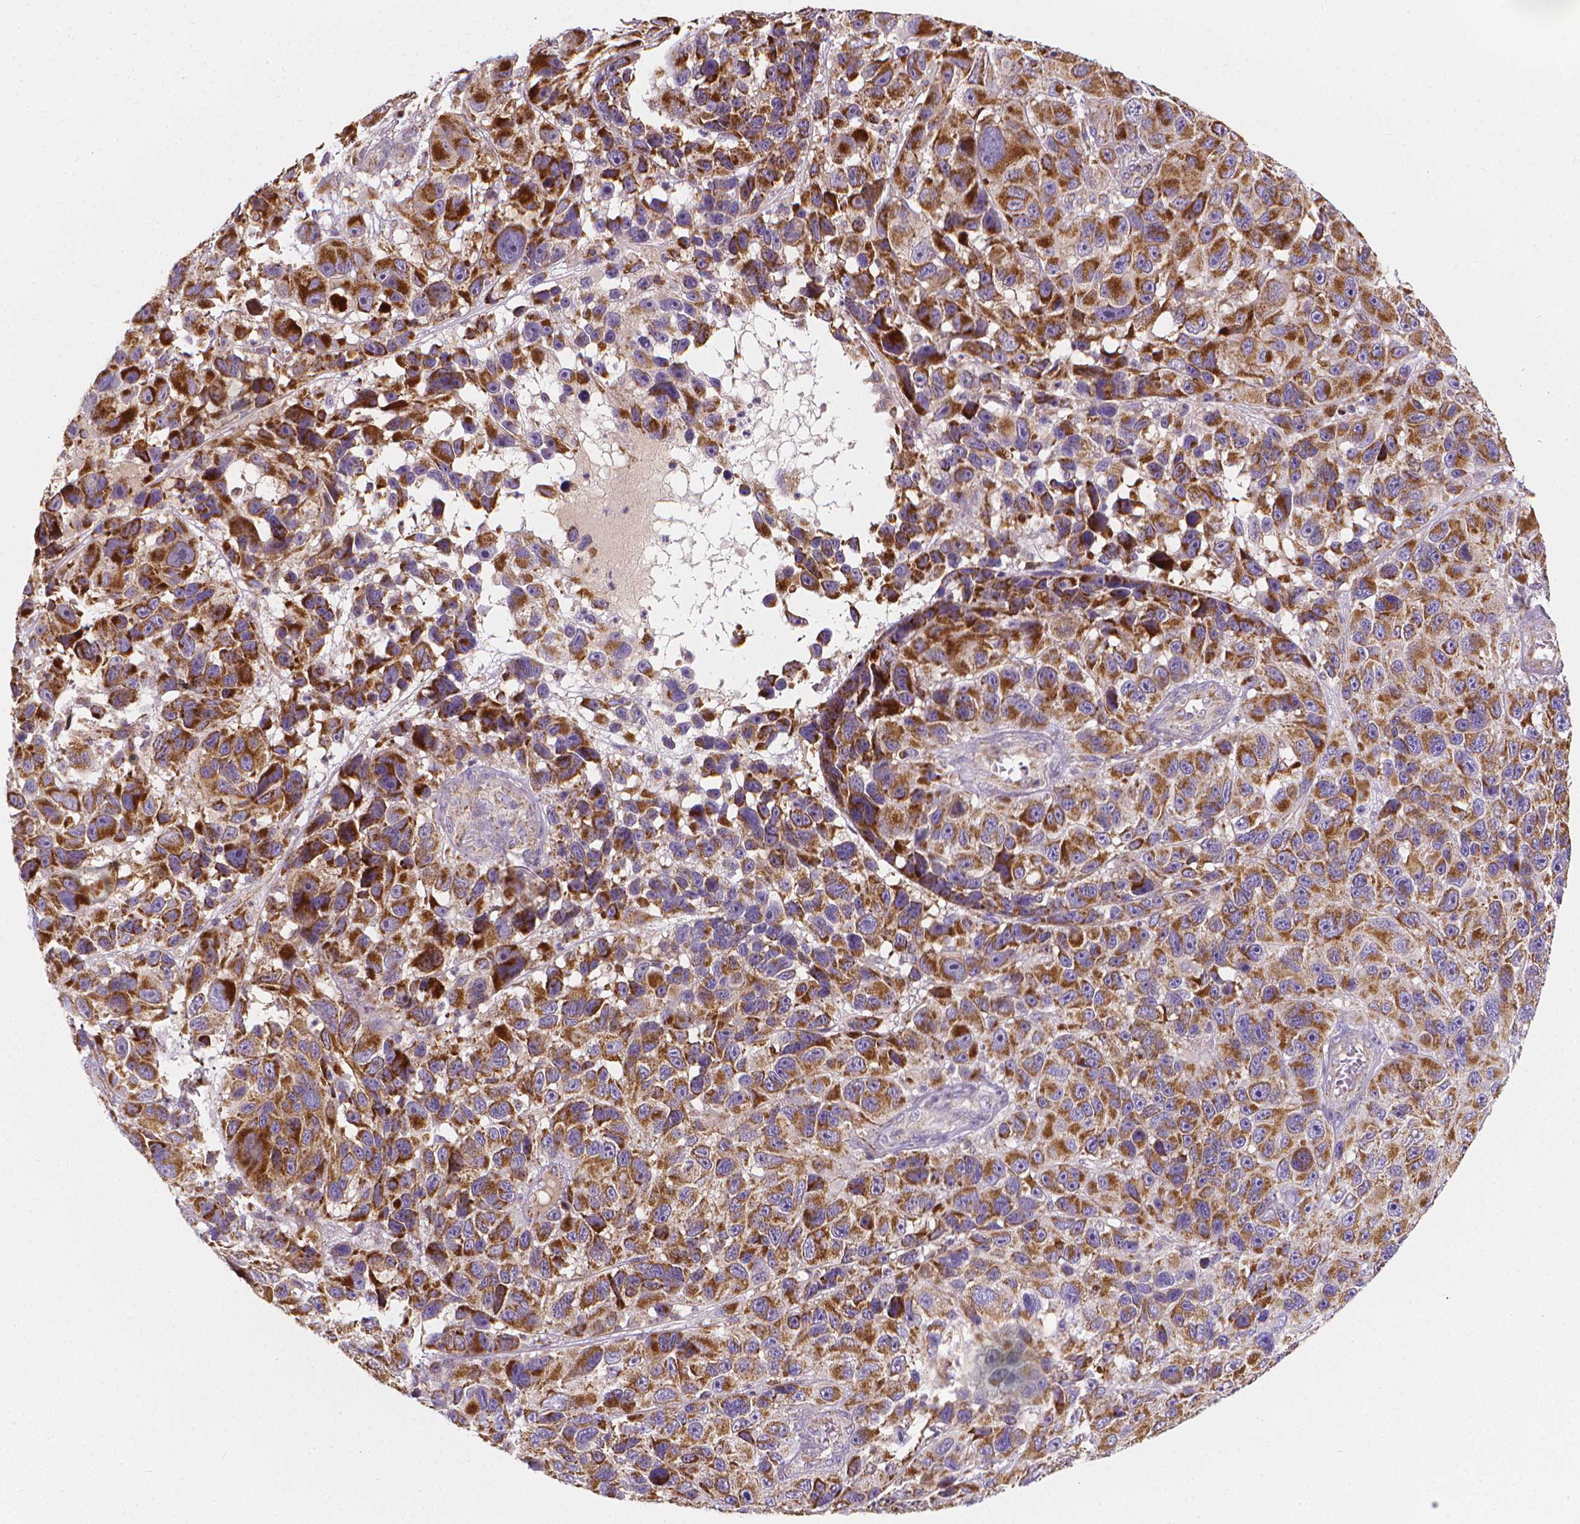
{"staining": {"intensity": "strong", "quantity": ">75%", "location": "cytoplasmic/membranous"}, "tissue": "melanoma", "cell_type": "Tumor cells", "image_type": "cancer", "snomed": [{"axis": "morphology", "description": "Malignant melanoma, NOS"}, {"axis": "topography", "description": "Skin"}], "caption": "High-power microscopy captured an IHC image of melanoma, revealing strong cytoplasmic/membranous staining in approximately >75% of tumor cells.", "gene": "SNCAIP", "patient": {"sex": "male", "age": 53}}